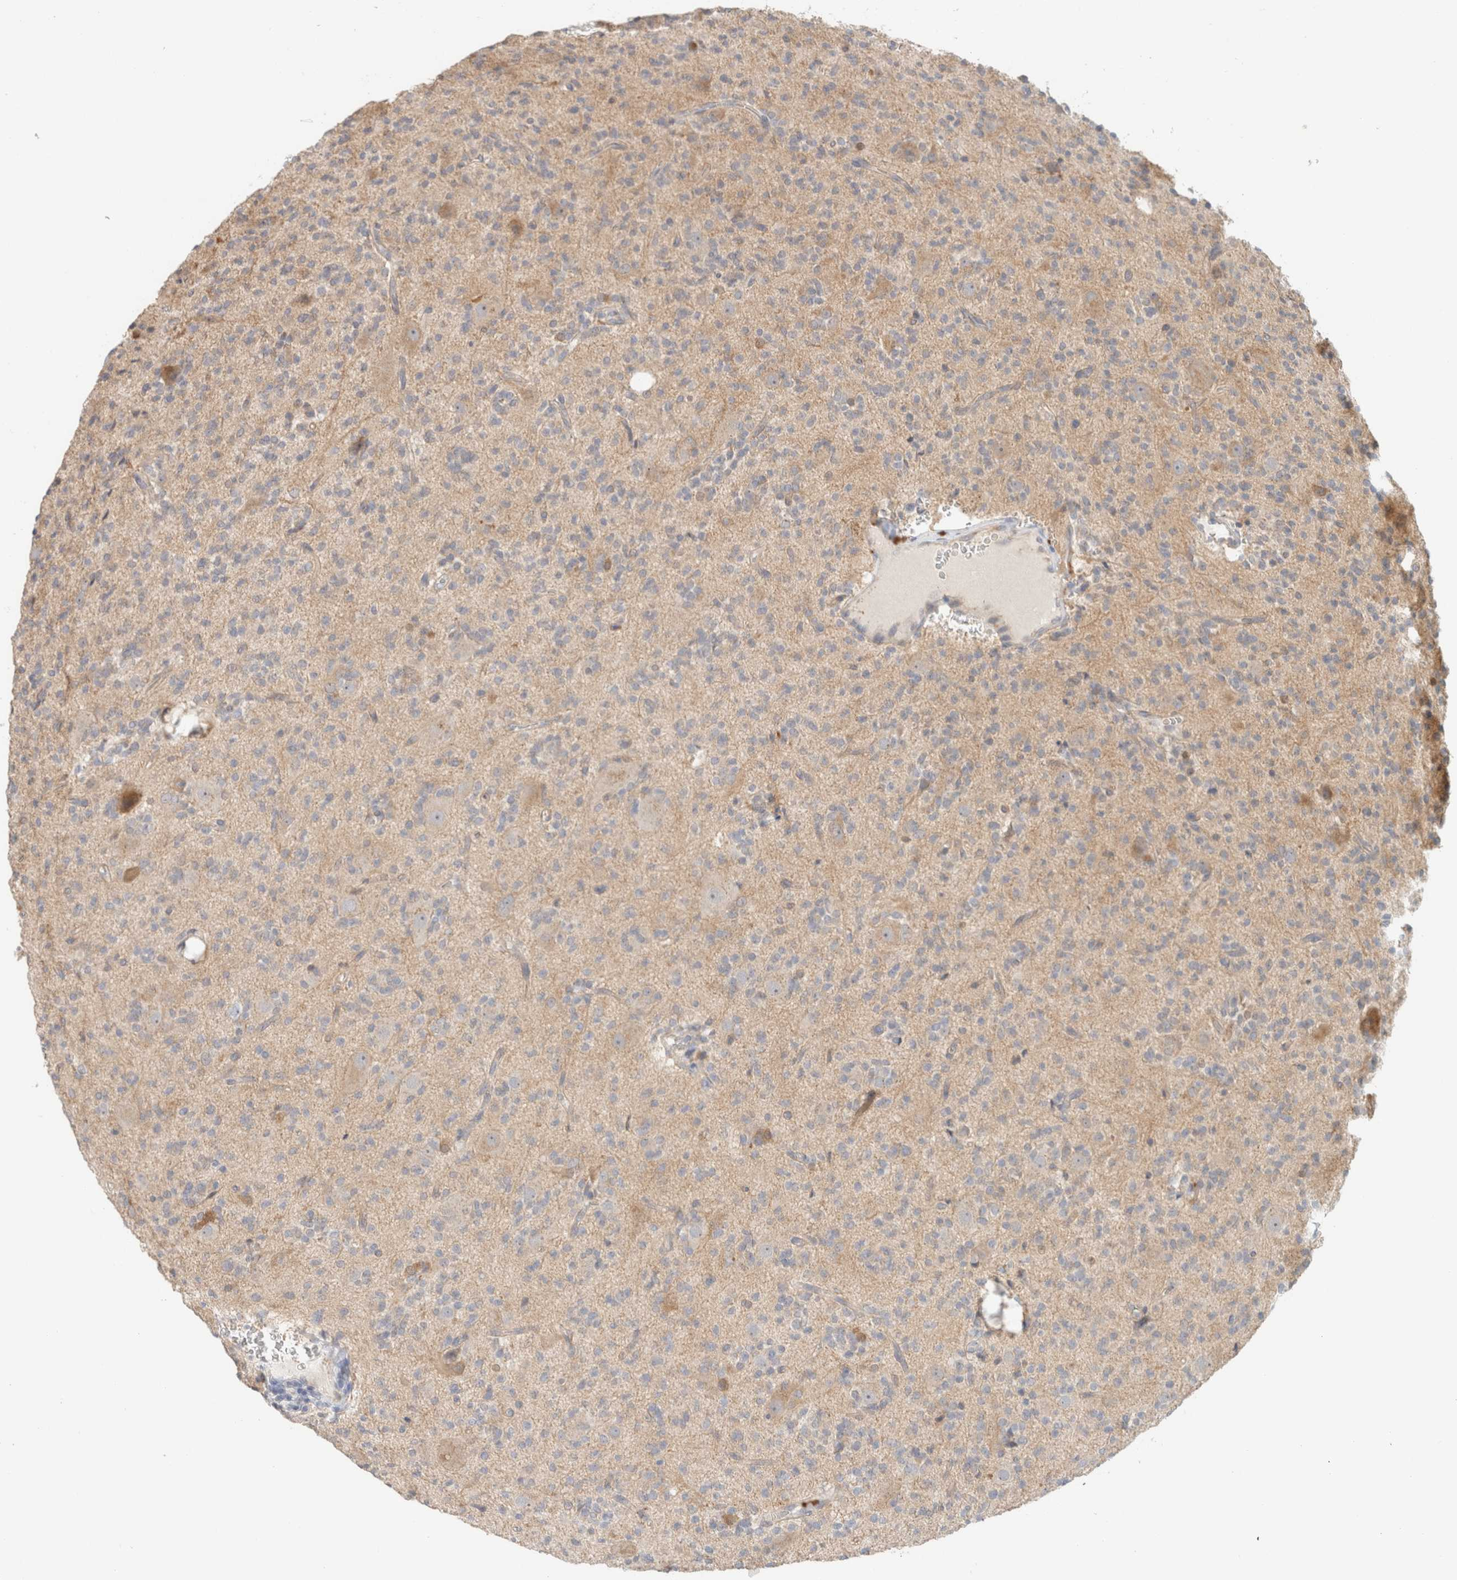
{"staining": {"intensity": "weak", "quantity": "25%-75%", "location": "cytoplasmic/membranous"}, "tissue": "glioma", "cell_type": "Tumor cells", "image_type": "cancer", "snomed": [{"axis": "morphology", "description": "Glioma, malignant, High grade"}, {"axis": "topography", "description": "Brain"}], "caption": "Immunohistochemical staining of human malignant glioma (high-grade) shows weak cytoplasmic/membranous protein expression in approximately 25%-75% of tumor cells.", "gene": "CA13", "patient": {"sex": "male", "age": 34}}